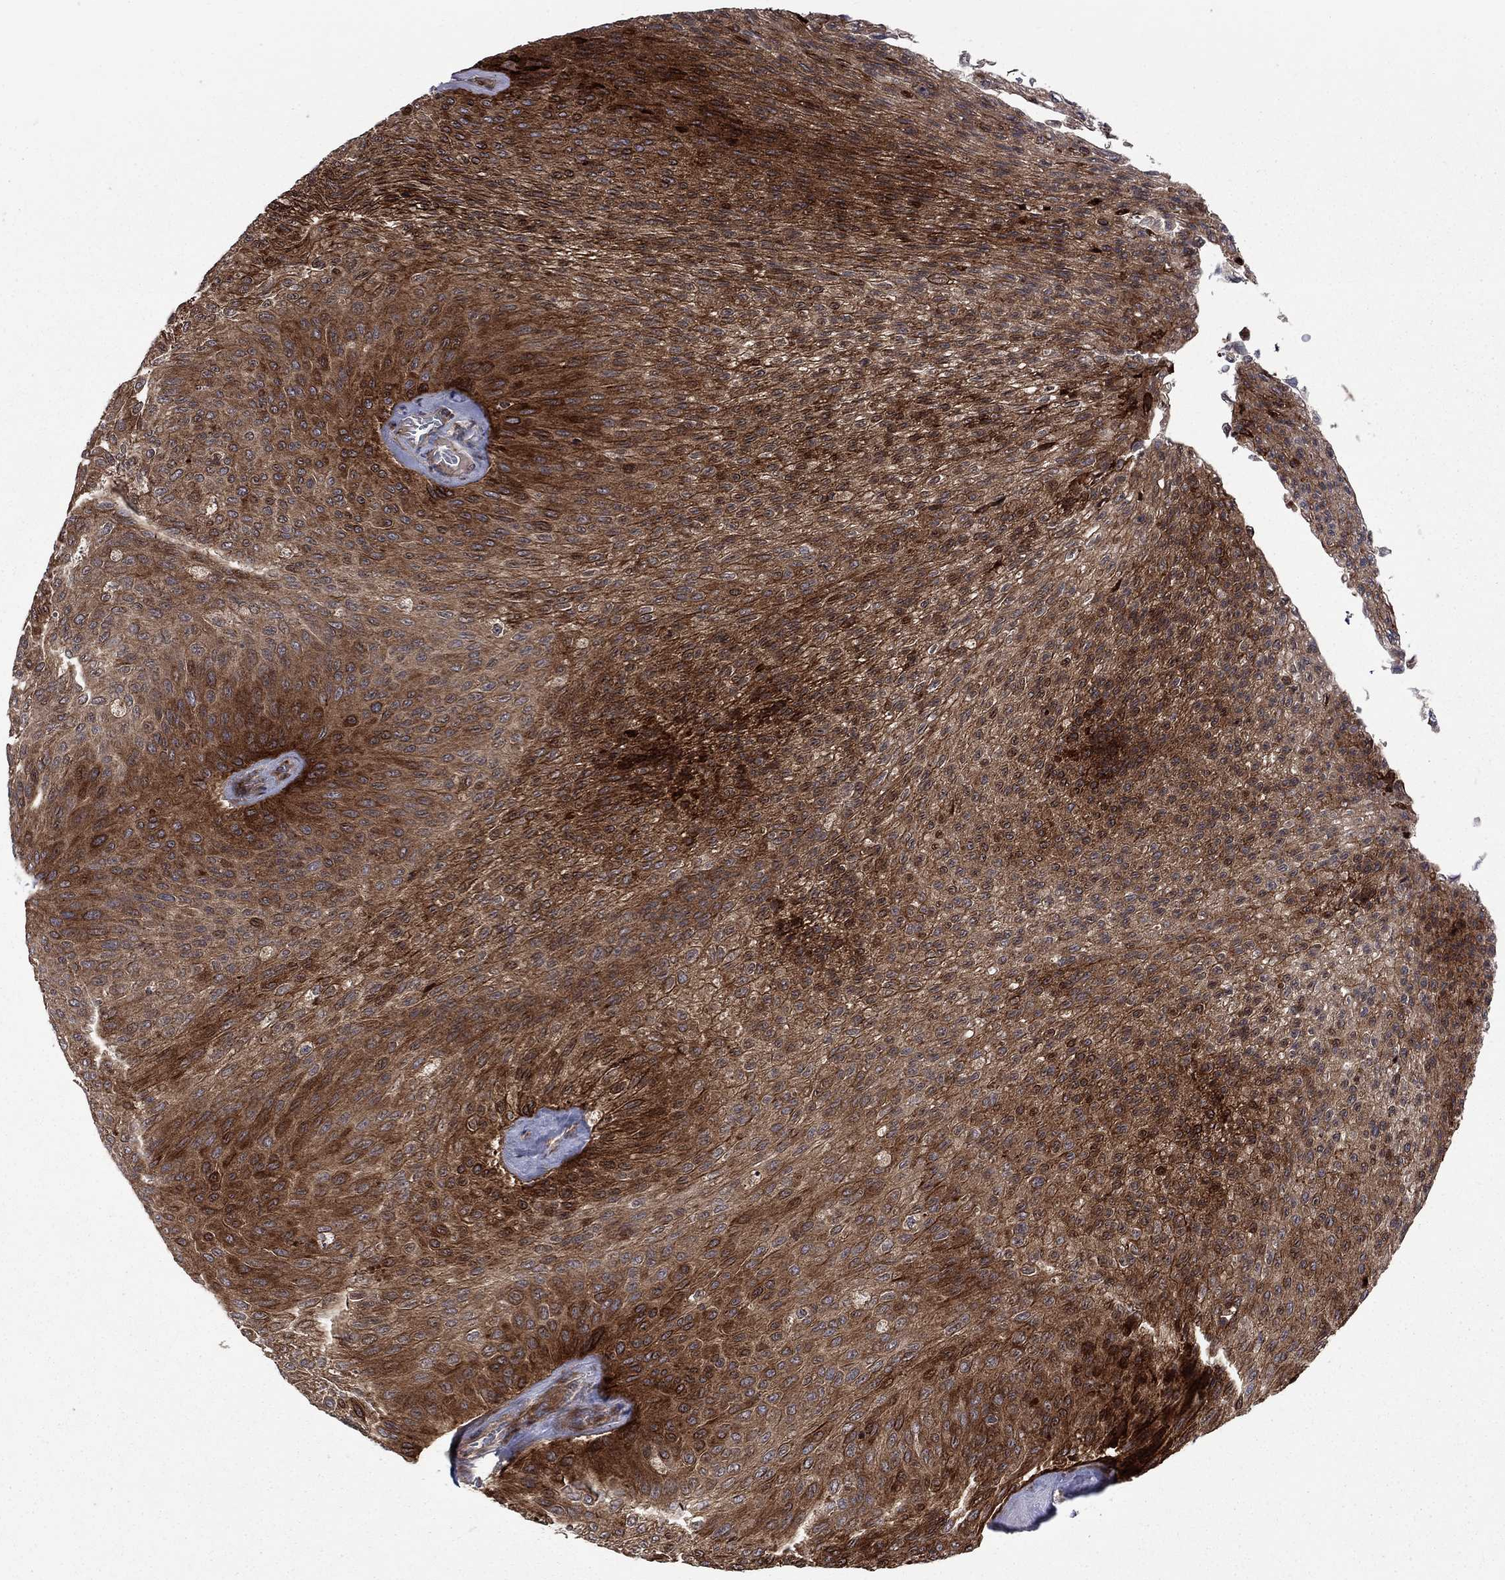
{"staining": {"intensity": "strong", "quantity": "25%-75%", "location": "cytoplasmic/membranous"}, "tissue": "urothelial cancer", "cell_type": "Tumor cells", "image_type": "cancer", "snomed": [{"axis": "morphology", "description": "Urothelial carcinoma, Low grade"}, {"axis": "topography", "description": "Ureter, NOS"}, {"axis": "topography", "description": "Urinary bladder"}], "caption": "Brown immunohistochemical staining in human urothelial carcinoma (low-grade) demonstrates strong cytoplasmic/membranous expression in approximately 25%-75% of tumor cells. Using DAB (brown) and hematoxylin (blue) stains, captured at high magnification using brightfield microscopy.", "gene": "HDAC4", "patient": {"sex": "male", "age": 78}}